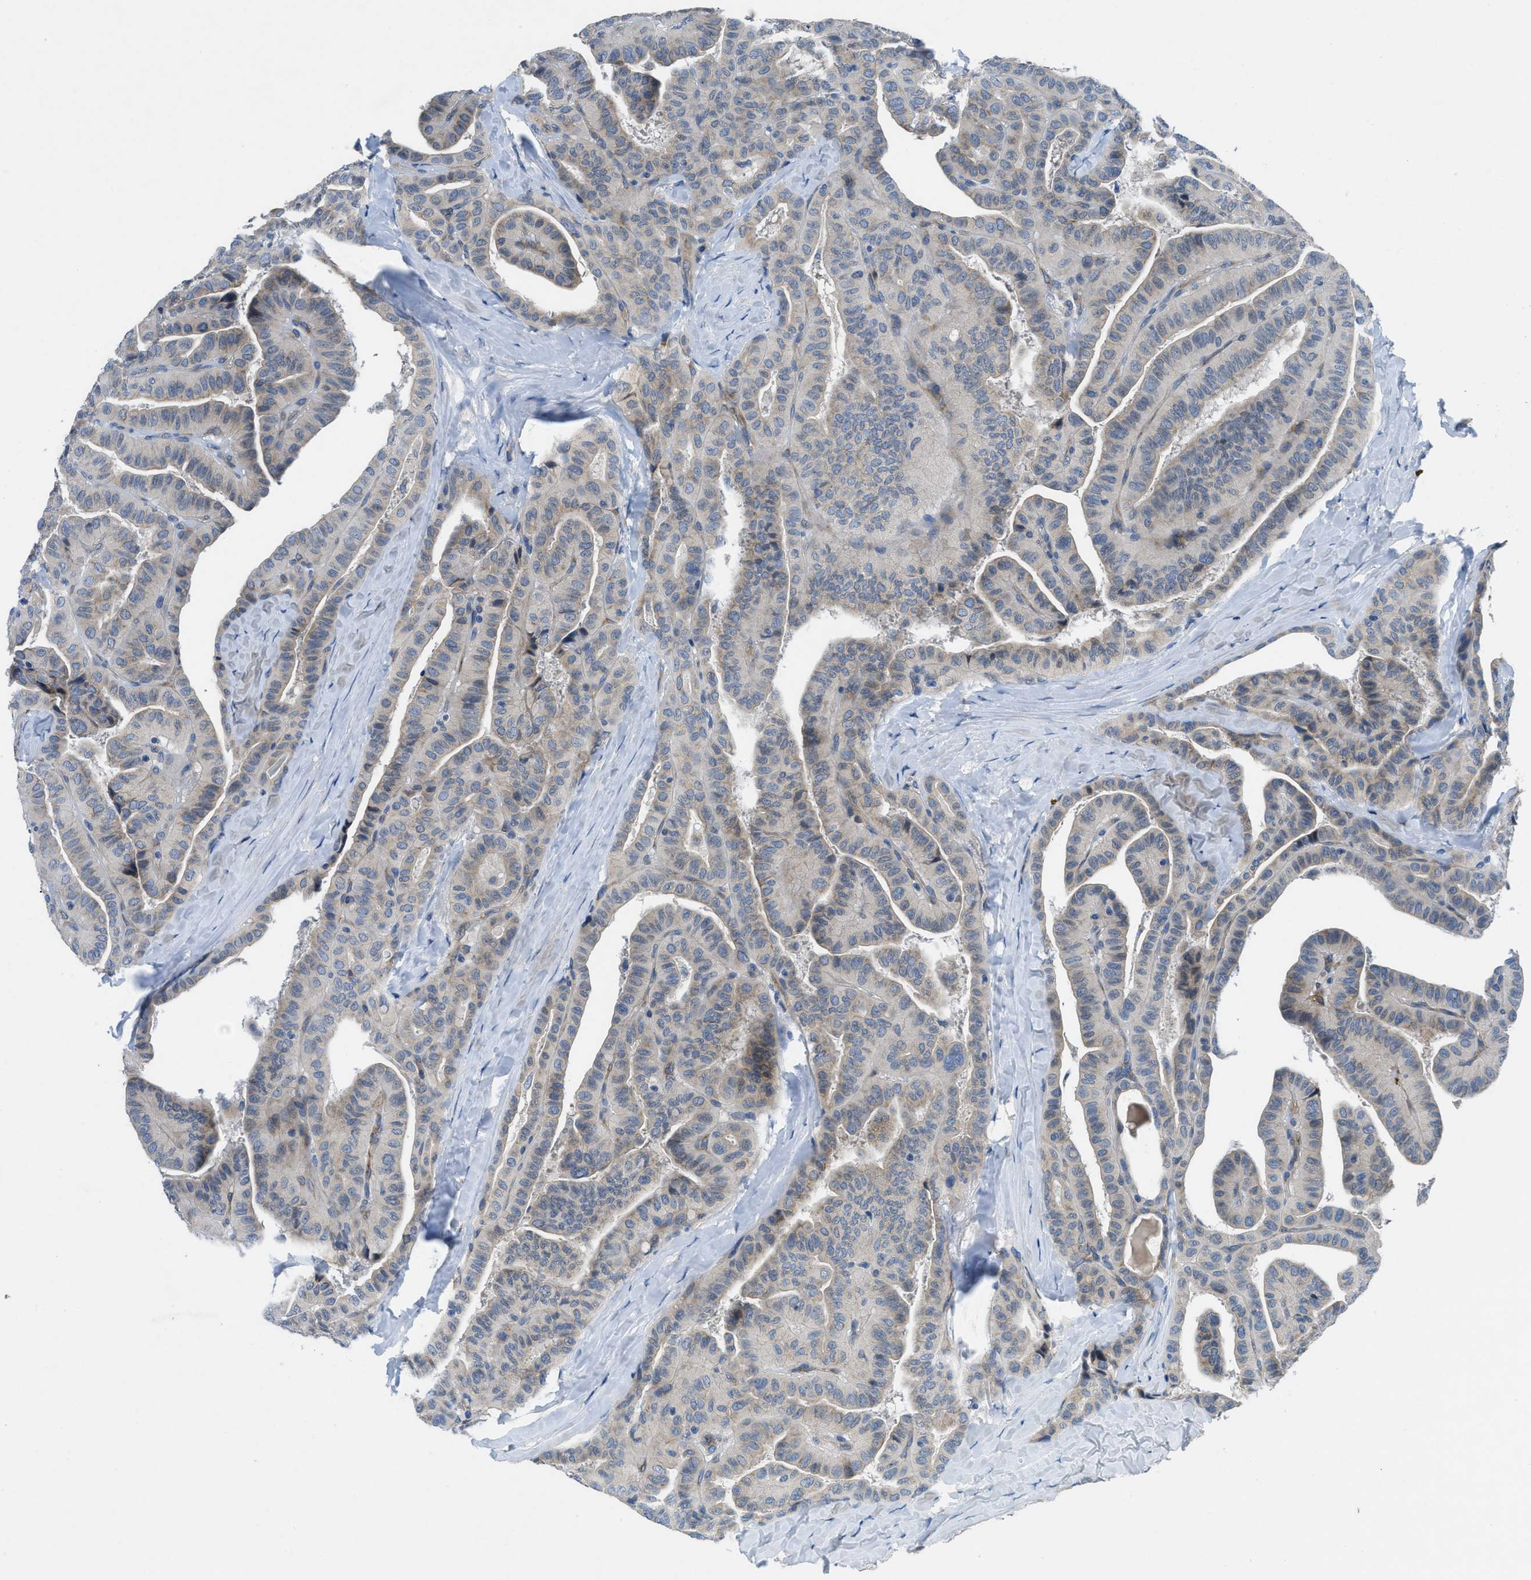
{"staining": {"intensity": "weak", "quantity": "<25%", "location": "cytoplasmic/membranous"}, "tissue": "thyroid cancer", "cell_type": "Tumor cells", "image_type": "cancer", "snomed": [{"axis": "morphology", "description": "Papillary adenocarcinoma, NOS"}, {"axis": "topography", "description": "Thyroid gland"}], "caption": "Protein analysis of papillary adenocarcinoma (thyroid) shows no significant expression in tumor cells. (DAB immunohistochemistry, high magnification).", "gene": "PGR", "patient": {"sex": "male", "age": 77}}